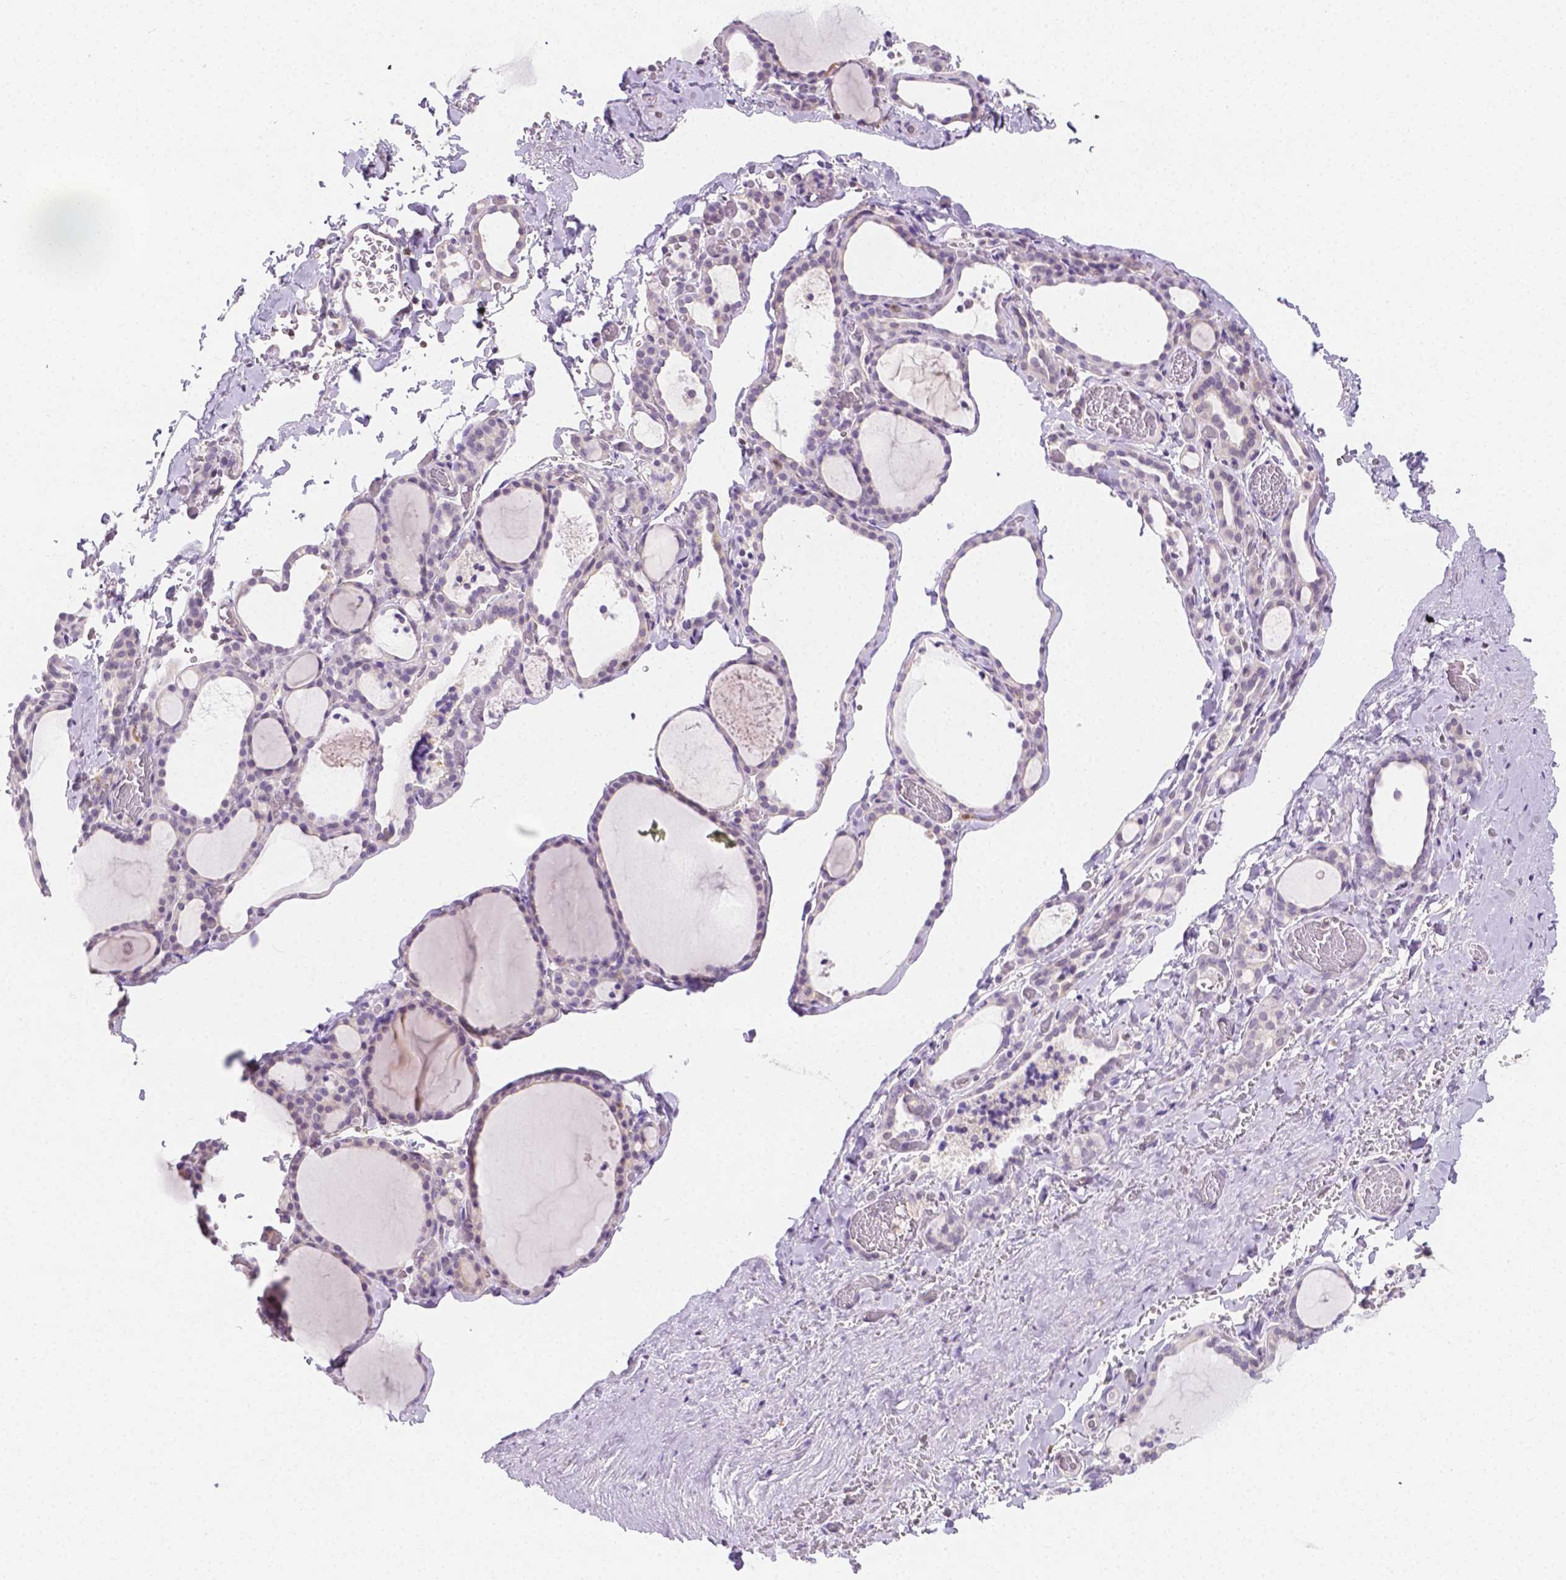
{"staining": {"intensity": "negative", "quantity": "none", "location": "none"}, "tissue": "thyroid gland", "cell_type": "Glandular cells", "image_type": "normal", "snomed": [{"axis": "morphology", "description": "Normal tissue, NOS"}, {"axis": "topography", "description": "Thyroid gland"}], "caption": "Immunohistochemistry (IHC) micrograph of benign thyroid gland: thyroid gland stained with DAB reveals no significant protein positivity in glandular cells.", "gene": "SGTB", "patient": {"sex": "female", "age": 22}}